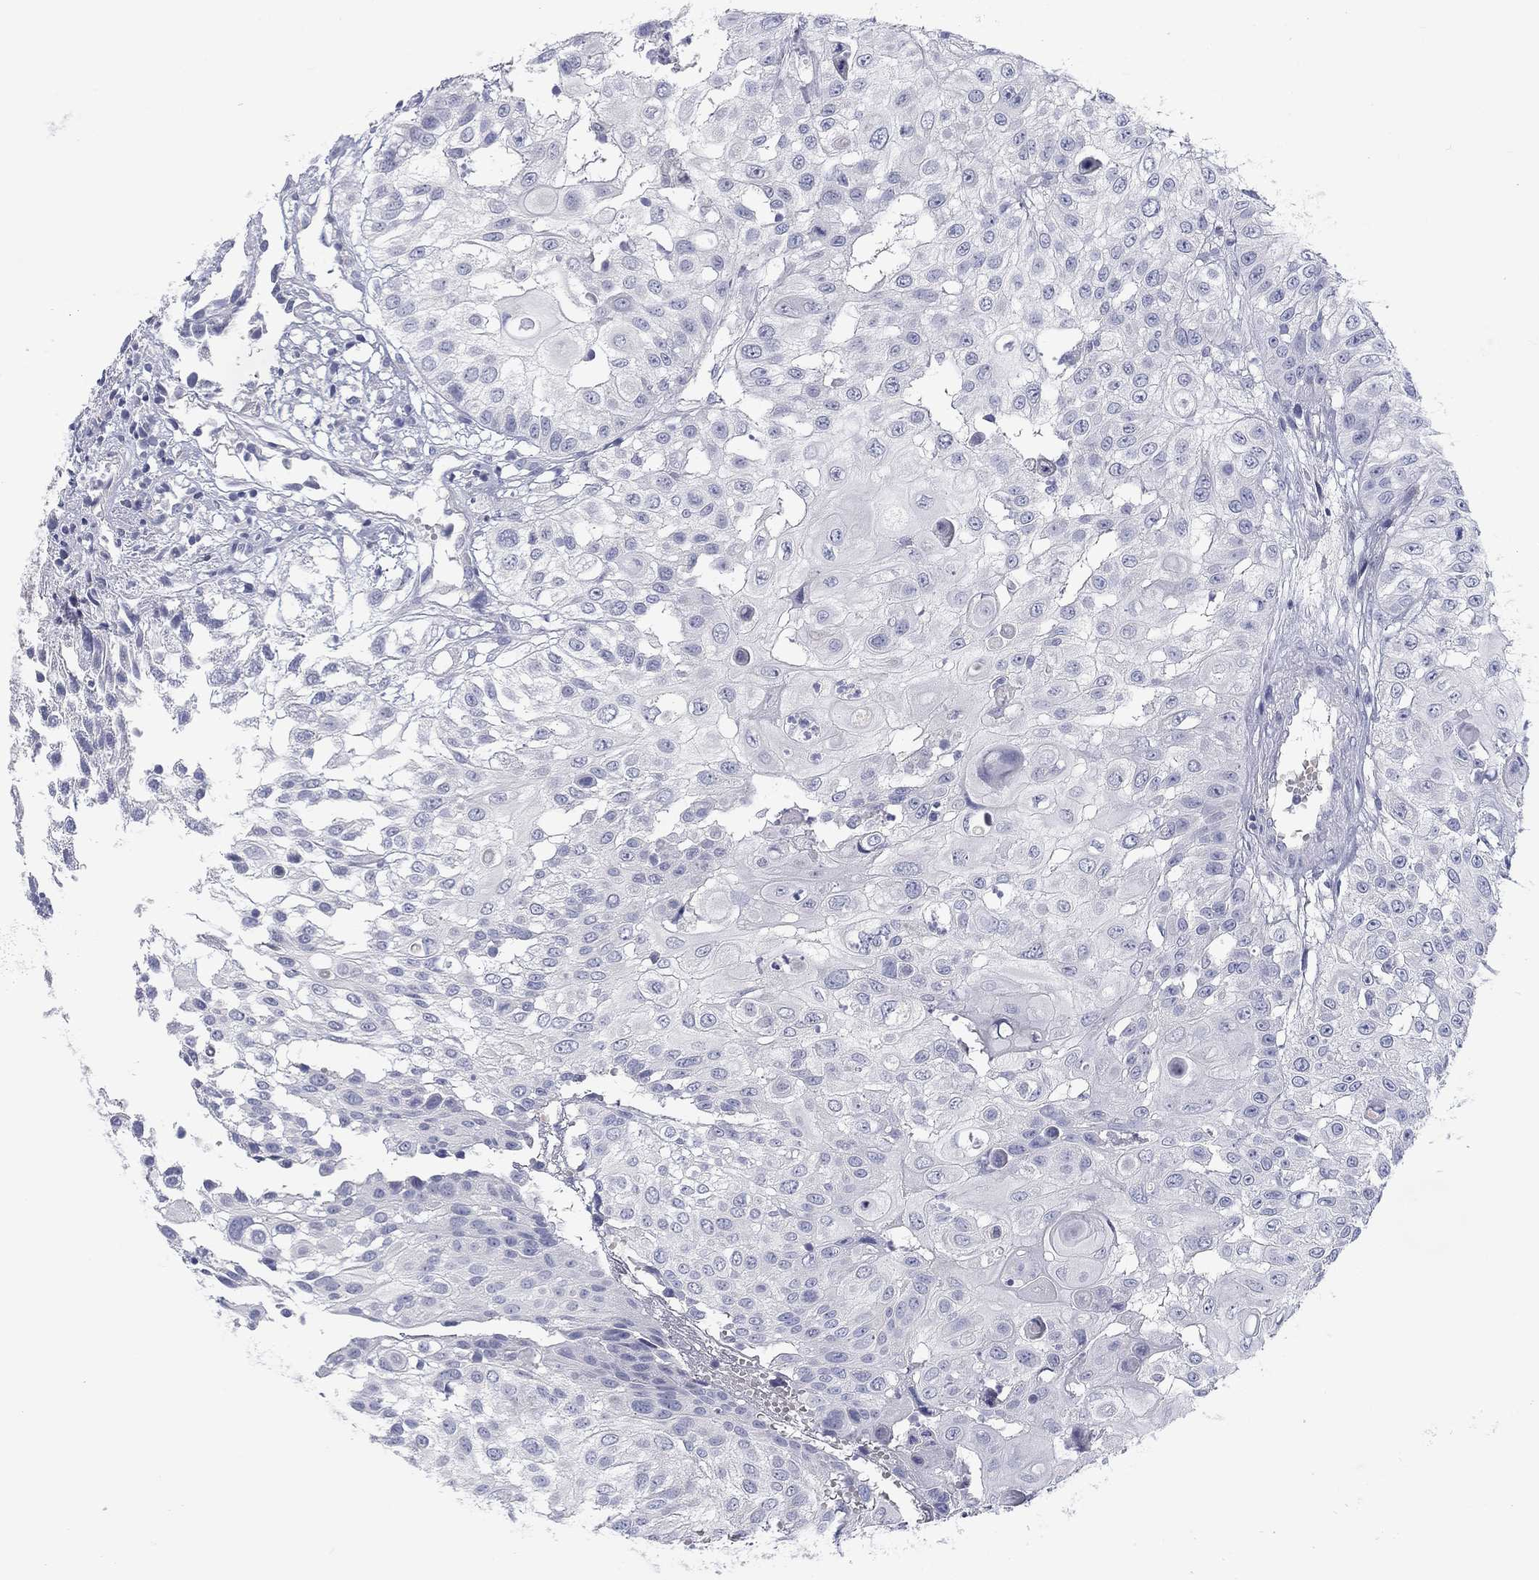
{"staining": {"intensity": "negative", "quantity": "none", "location": "none"}, "tissue": "urothelial cancer", "cell_type": "Tumor cells", "image_type": "cancer", "snomed": [{"axis": "morphology", "description": "Urothelial carcinoma, High grade"}, {"axis": "topography", "description": "Urinary bladder"}], "caption": "Micrograph shows no protein positivity in tumor cells of urothelial cancer tissue. (Stains: DAB (3,3'-diaminobenzidine) immunohistochemistry (IHC) with hematoxylin counter stain, Microscopy: brightfield microscopy at high magnification).", "gene": "CALB1", "patient": {"sex": "female", "age": 79}}